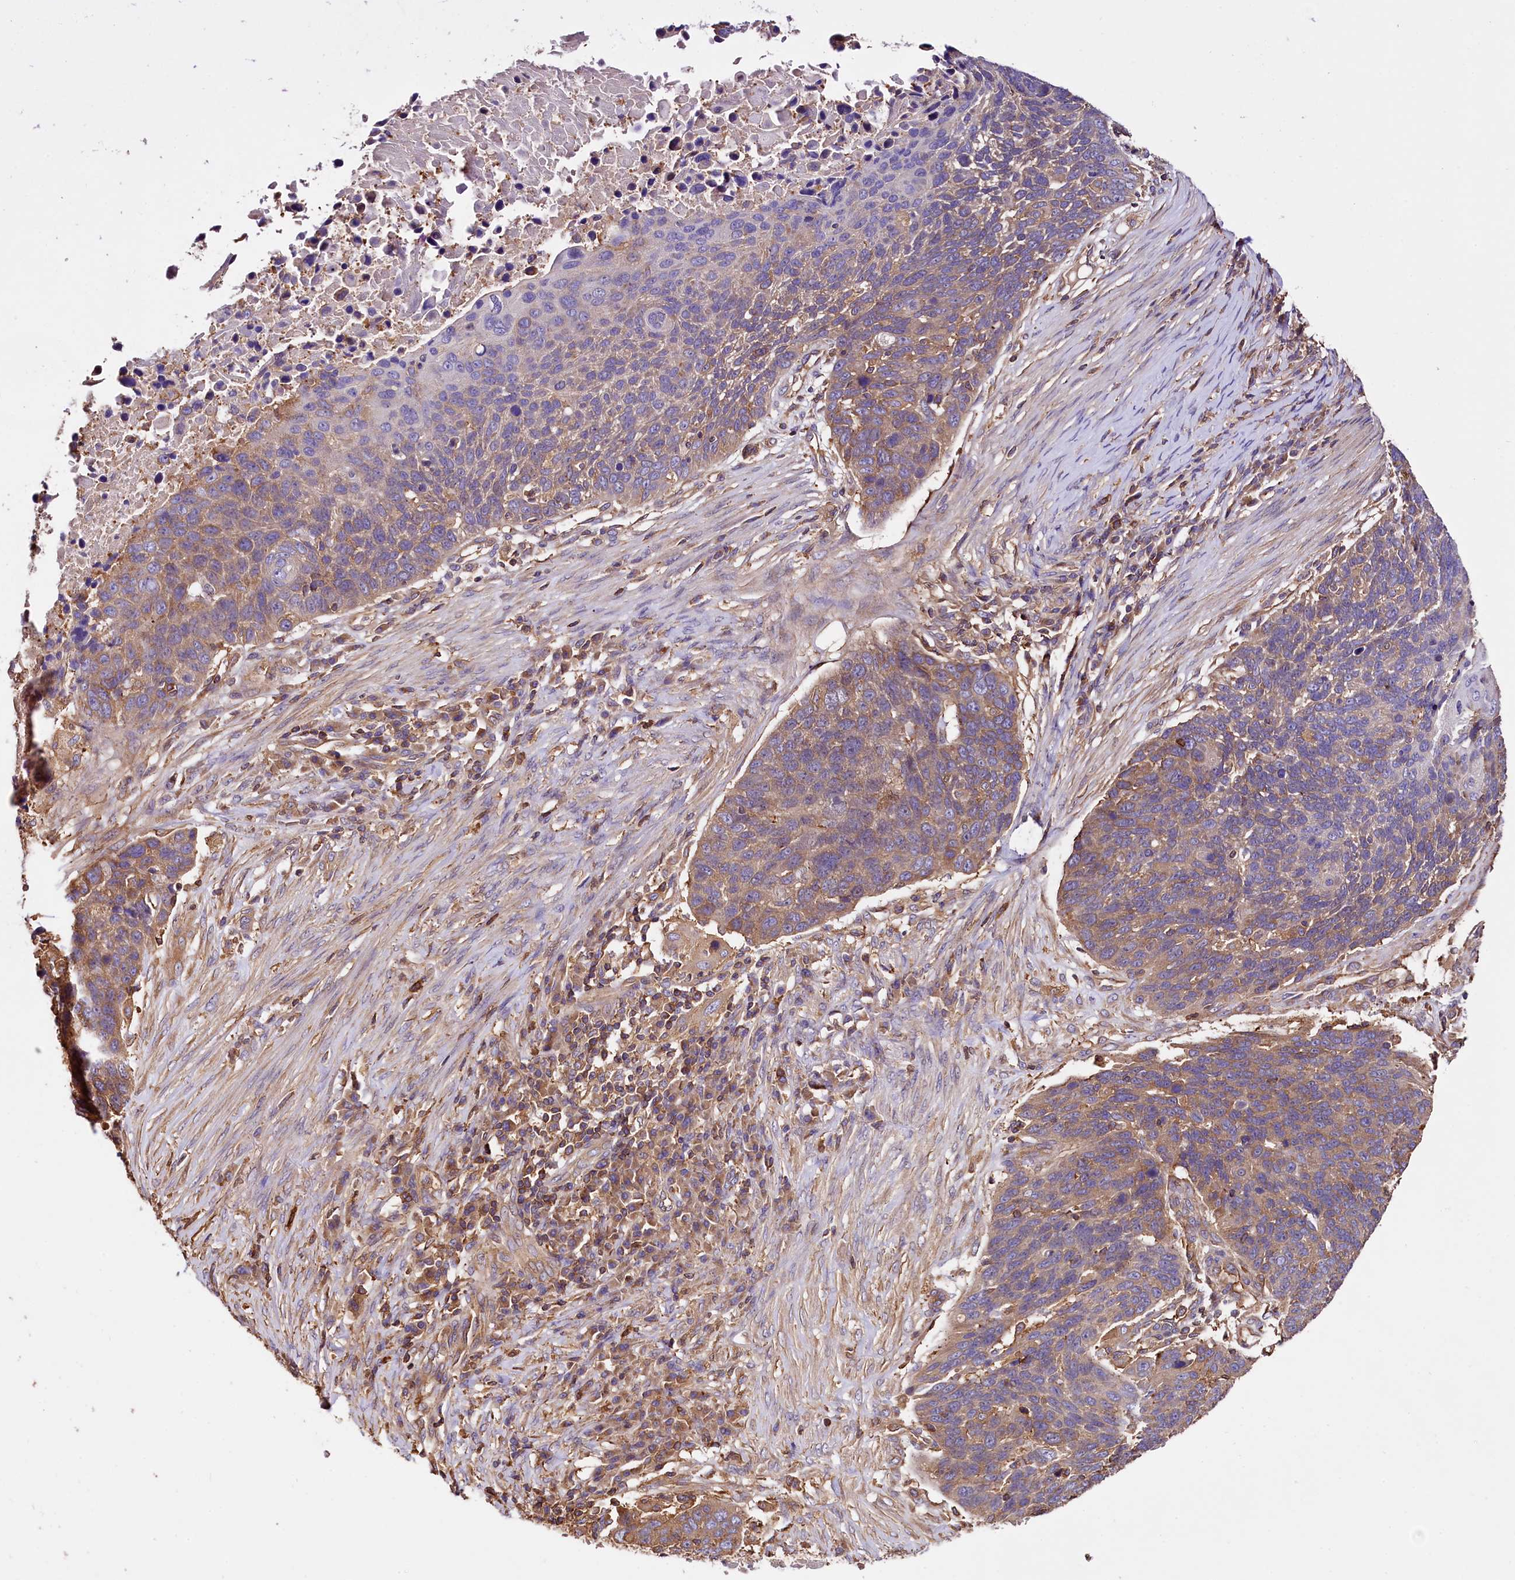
{"staining": {"intensity": "moderate", "quantity": "25%-75%", "location": "cytoplasmic/membranous"}, "tissue": "lung cancer", "cell_type": "Tumor cells", "image_type": "cancer", "snomed": [{"axis": "morphology", "description": "Normal tissue, NOS"}, {"axis": "morphology", "description": "Squamous cell carcinoma, NOS"}, {"axis": "topography", "description": "Lymph node"}, {"axis": "topography", "description": "Lung"}], "caption": "The image exhibits staining of squamous cell carcinoma (lung), revealing moderate cytoplasmic/membranous protein positivity (brown color) within tumor cells.", "gene": "RARS2", "patient": {"sex": "male", "age": 66}}